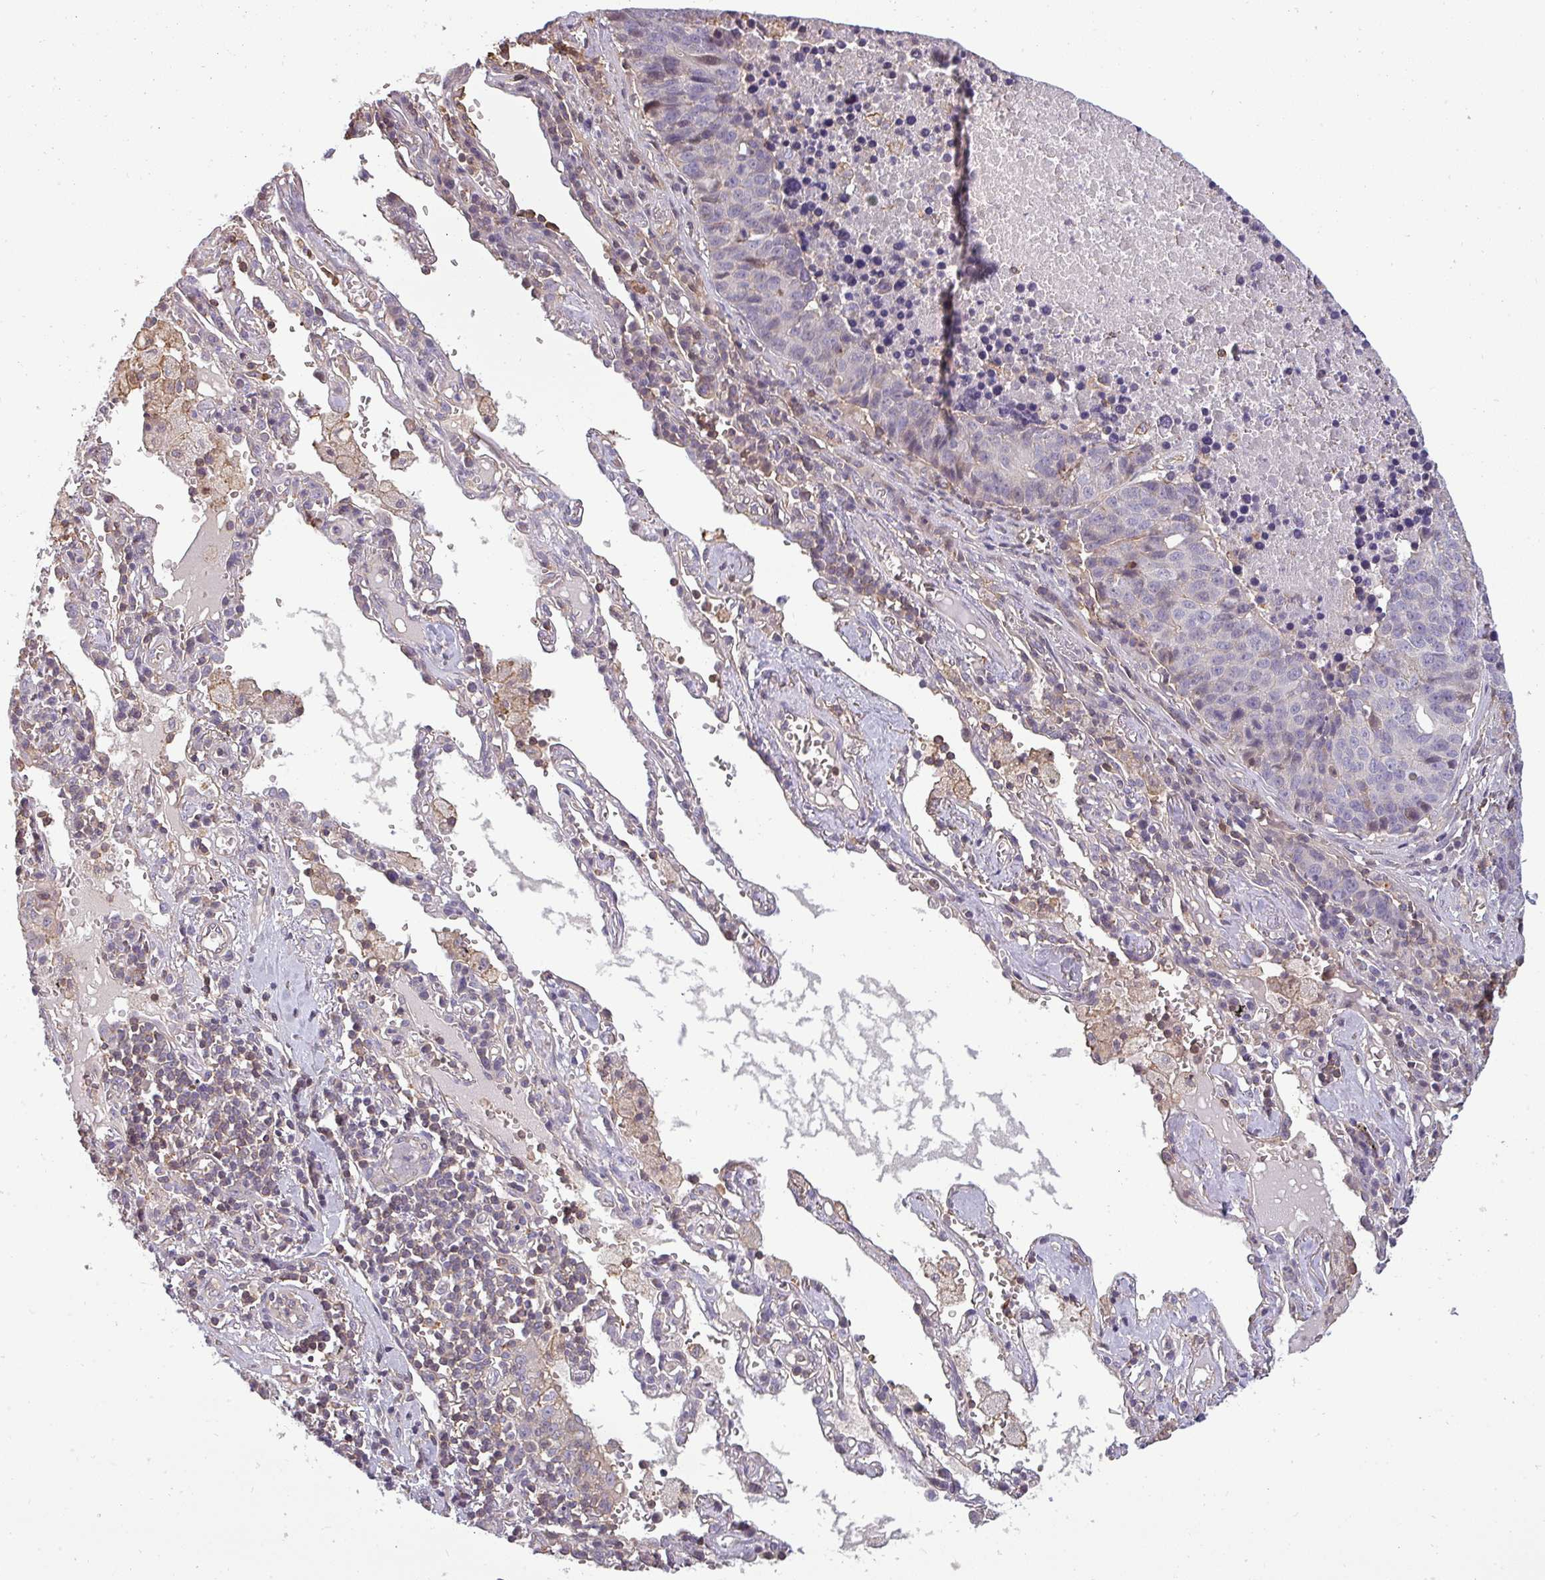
{"staining": {"intensity": "negative", "quantity": "none", "location": "none"}, "tissue": "lung cancer", "cell_type": "Tumor cells", "image_type": "cancer", "snomed": [{"axis": "morphology", "description": "Squamous cell carcinoma, NOS"}, {"axis": "topography", "description": "Lung"}], "caption": "Immunohistochemical staining of human lung squamous cell carcinoma displays no significant staining in tumor cells.", "gene": "ZNF835", "patient": {"sex": "female", "age": 66}}